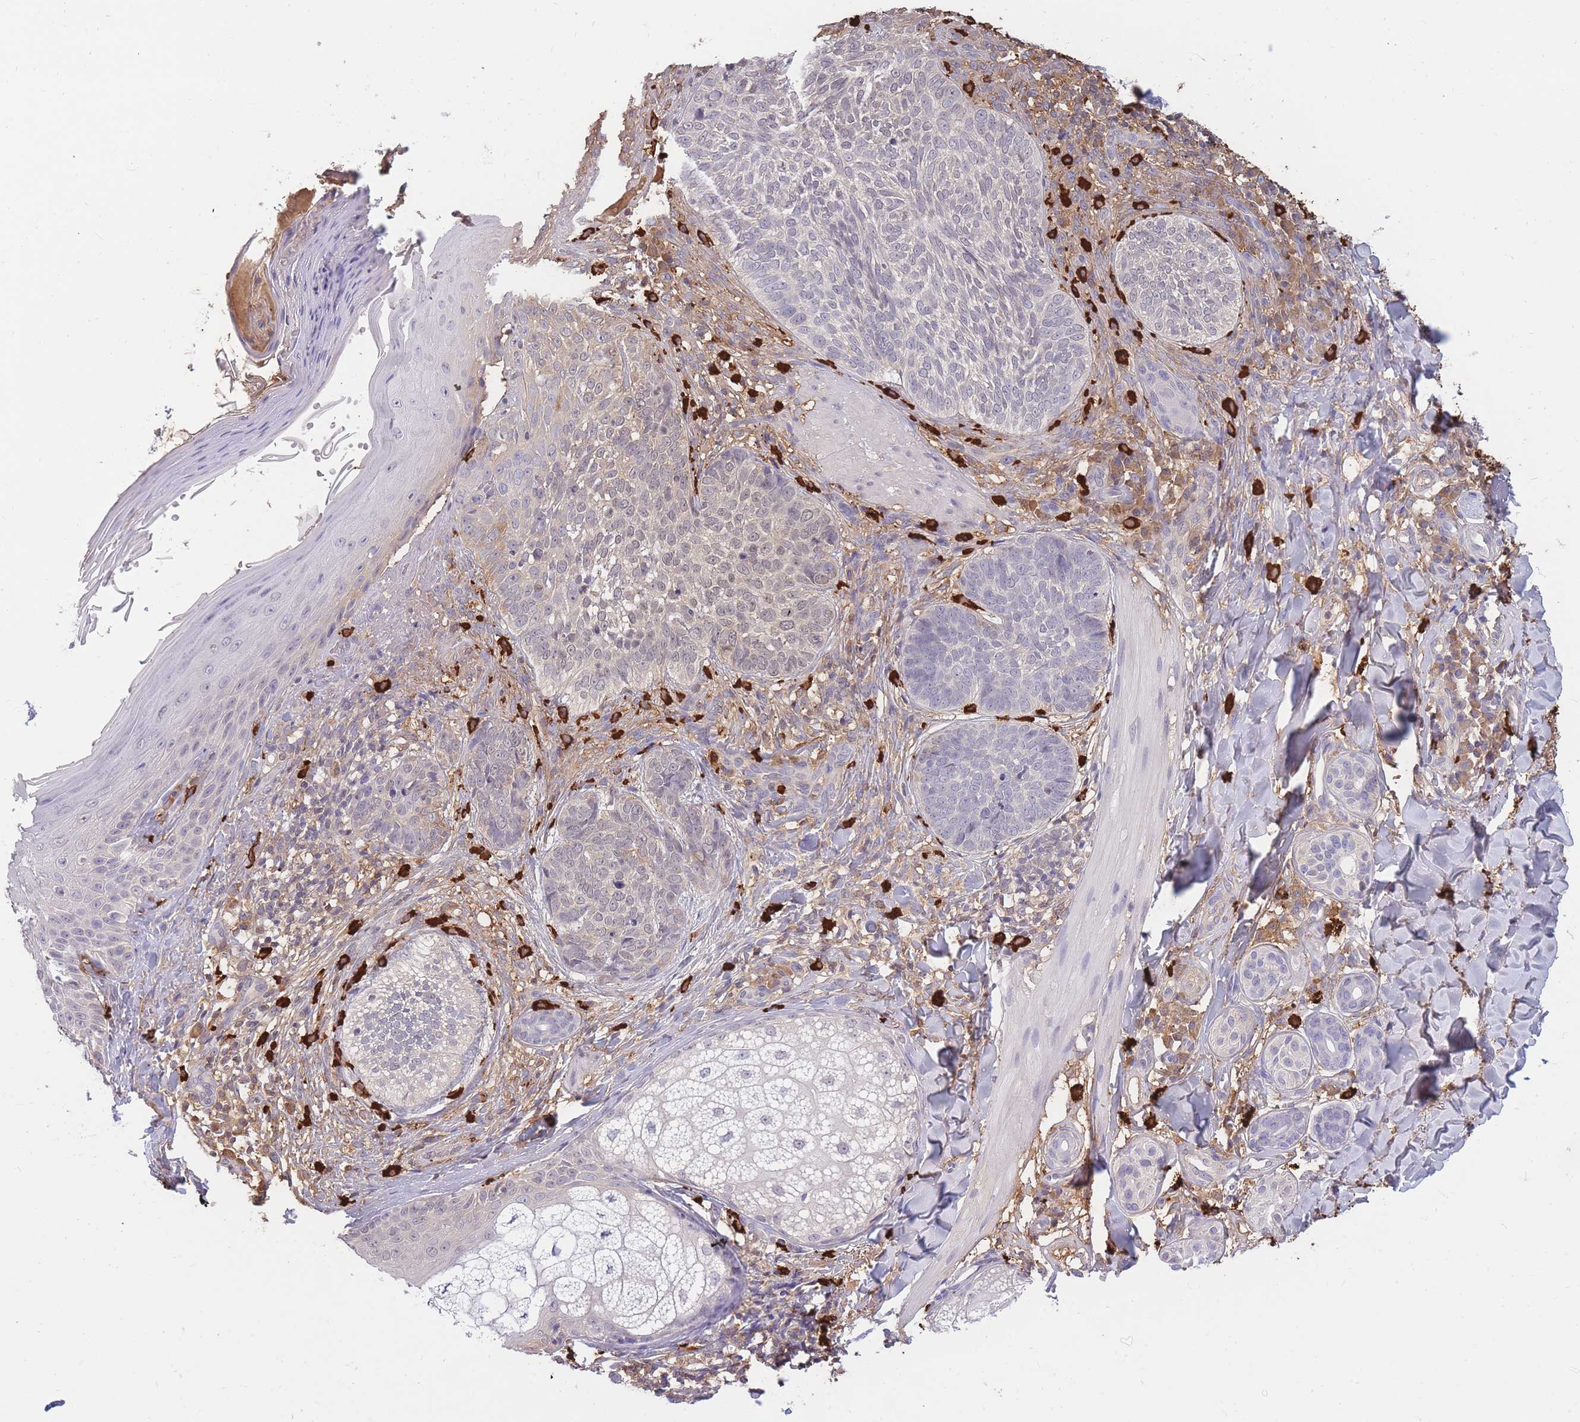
{"staining": {"intensity": "weak", "quantity": "<25%", "location": "nuclear"}, "tissue": "skin cancer", "cell_type": "Tumor cells", "image_type": "cancer", "snomed": [{"axis": "morphology", "description": "Basal cell carcinoma"}, {"axis": "topography", "description": "Skin"}], "caption": "This is a image of immunohistochemistry staining of skin cancer, which shows no staining in tumor cells.", "gene": "TPSD1", "patient": {"sex": "female", "age": 61}}